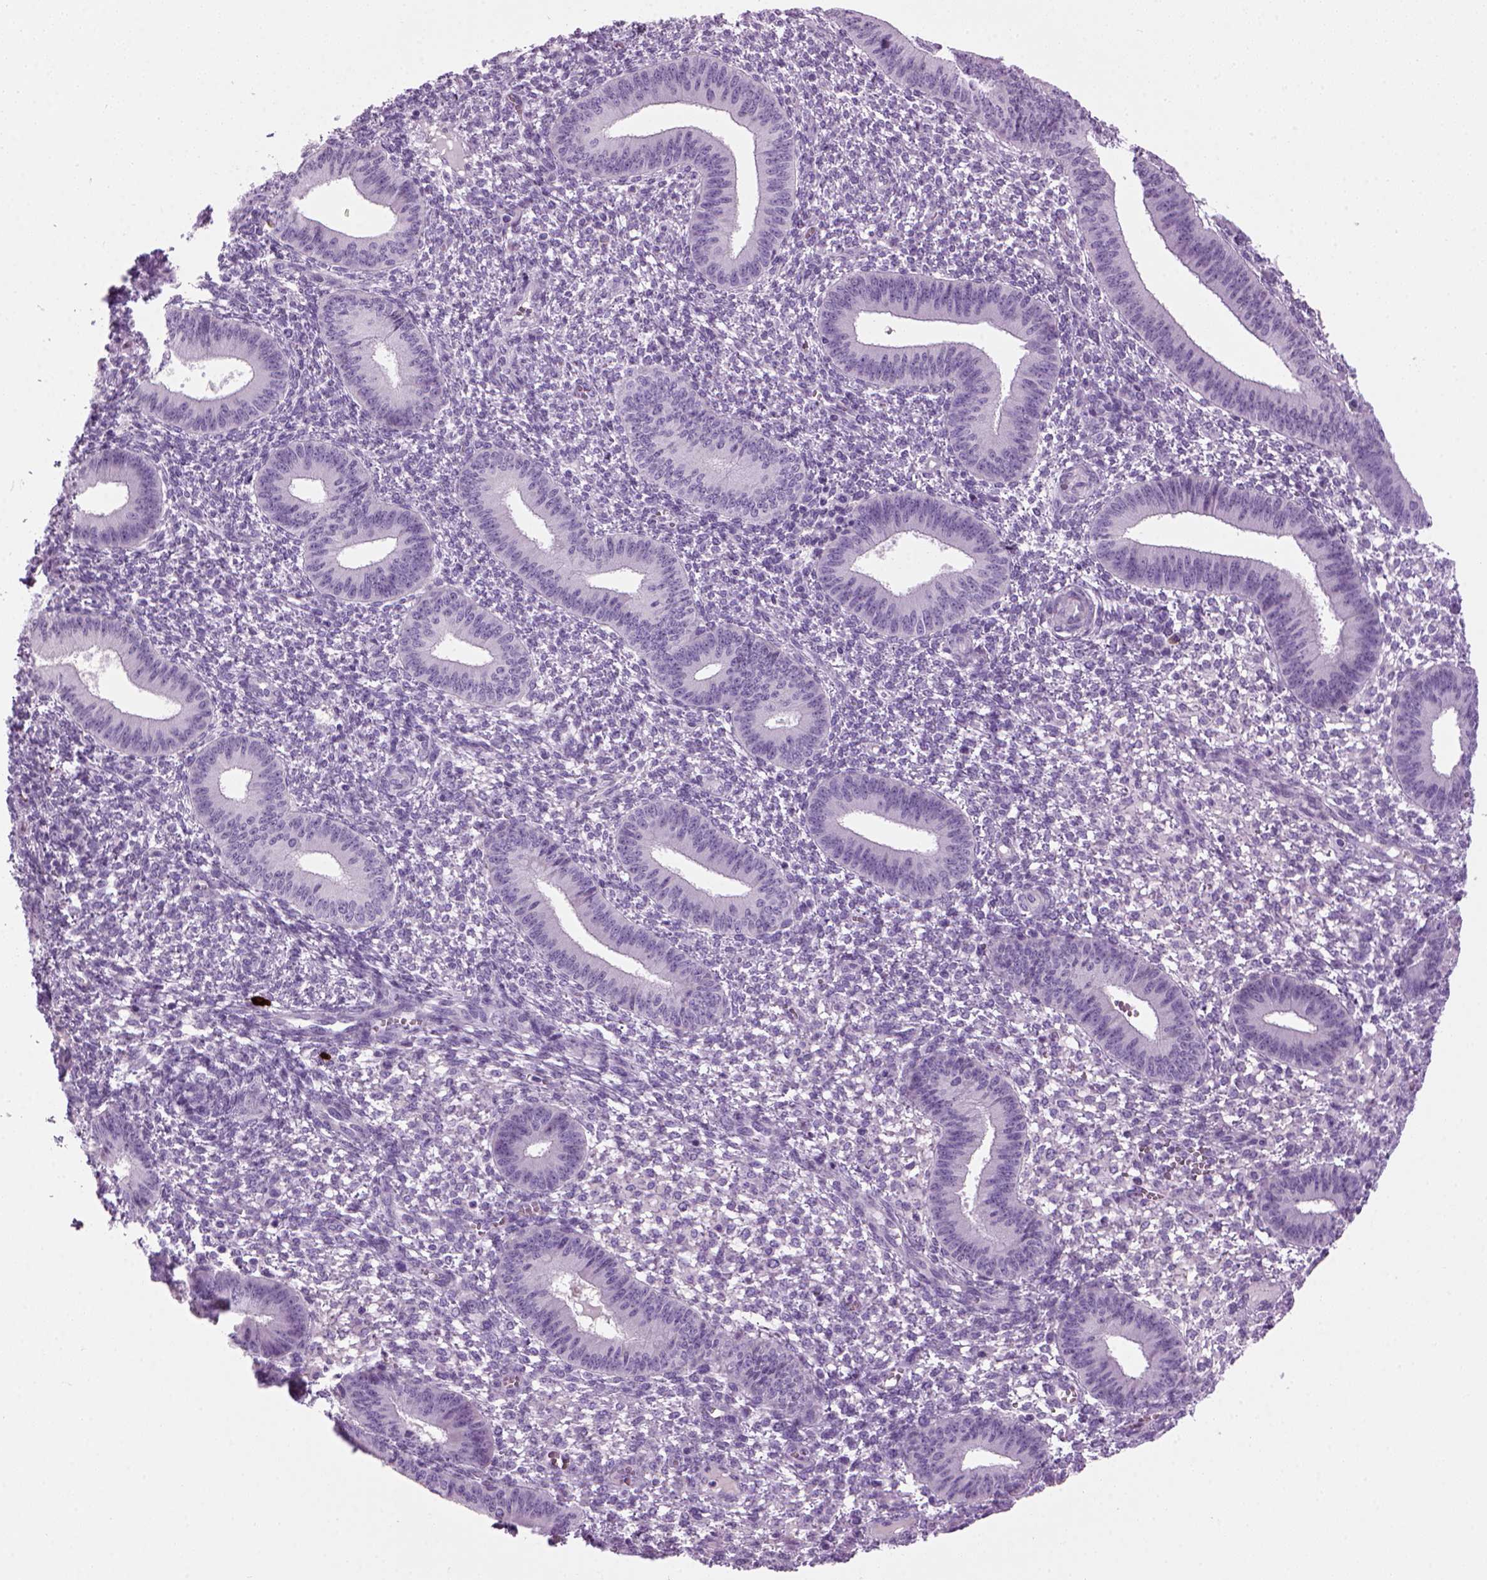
{"staining": {"intensity": "negative", "quantity": "none", "location": "none"}, "tissue": "endometrium", "cell_type": "Cells in endometrial stroma", "image_type": "normal", "snomed": [{"axis": "morphology", "description": "Normal tissue, NOS"}, {"axis": "topography", "description": "Endometrium"}], "caption": "Immunohistochemistry micrograph of normal endometrium: human endometrium stained with DAB (3,3'-diaminobenzidine) displays no significant protein expression in cells in endometrial stroma.", "gene": "MZB1", "patient": {"sex": "female", "age": 42}}